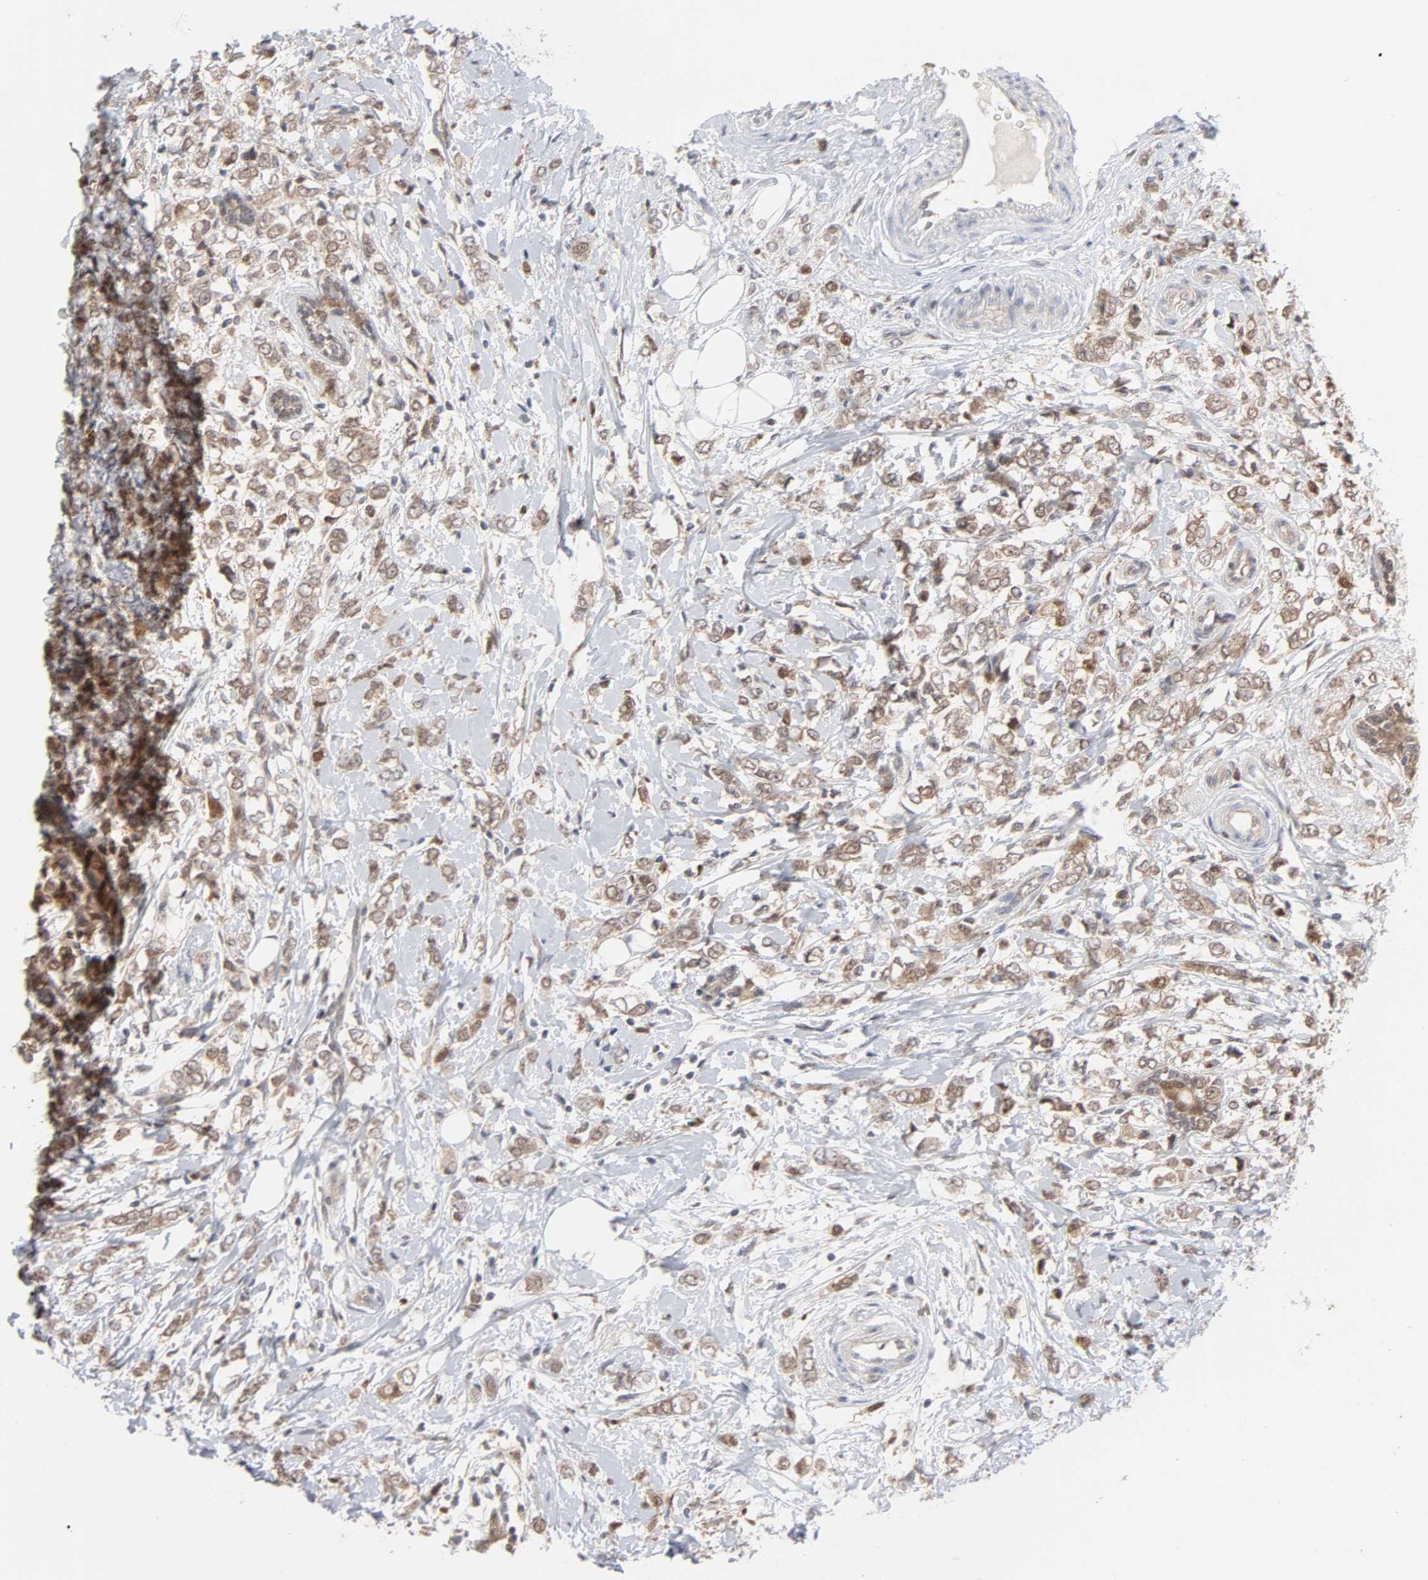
{"staining": {"intensity": "moderate", "quantity": ">75%", "location": "cytoplasmic/membranous"}, "tissue": "breast cancer", "cell_type": "Tumor cells", "image_type": "cancer", "snomed": [{"axis": "morphology", "description": "Normal tissue, NOS"}, {"axis": "morphology", "description": "Lobular carcinoma"}, {"axis": "topography", "description": "Breast"}], "caption": "The histopathology image reveals a brown stain indicating the presence of a protein in the cytoplasmic/membranous of tumor cells in breast cancer (lobular carcinoma). (DAB (3,3'-diaminobenzidine) IHC, brown staining for protein, blue staining for nuclei).", "gene": "PRDX1", "patient": {"sex": "female", "age": 47}}